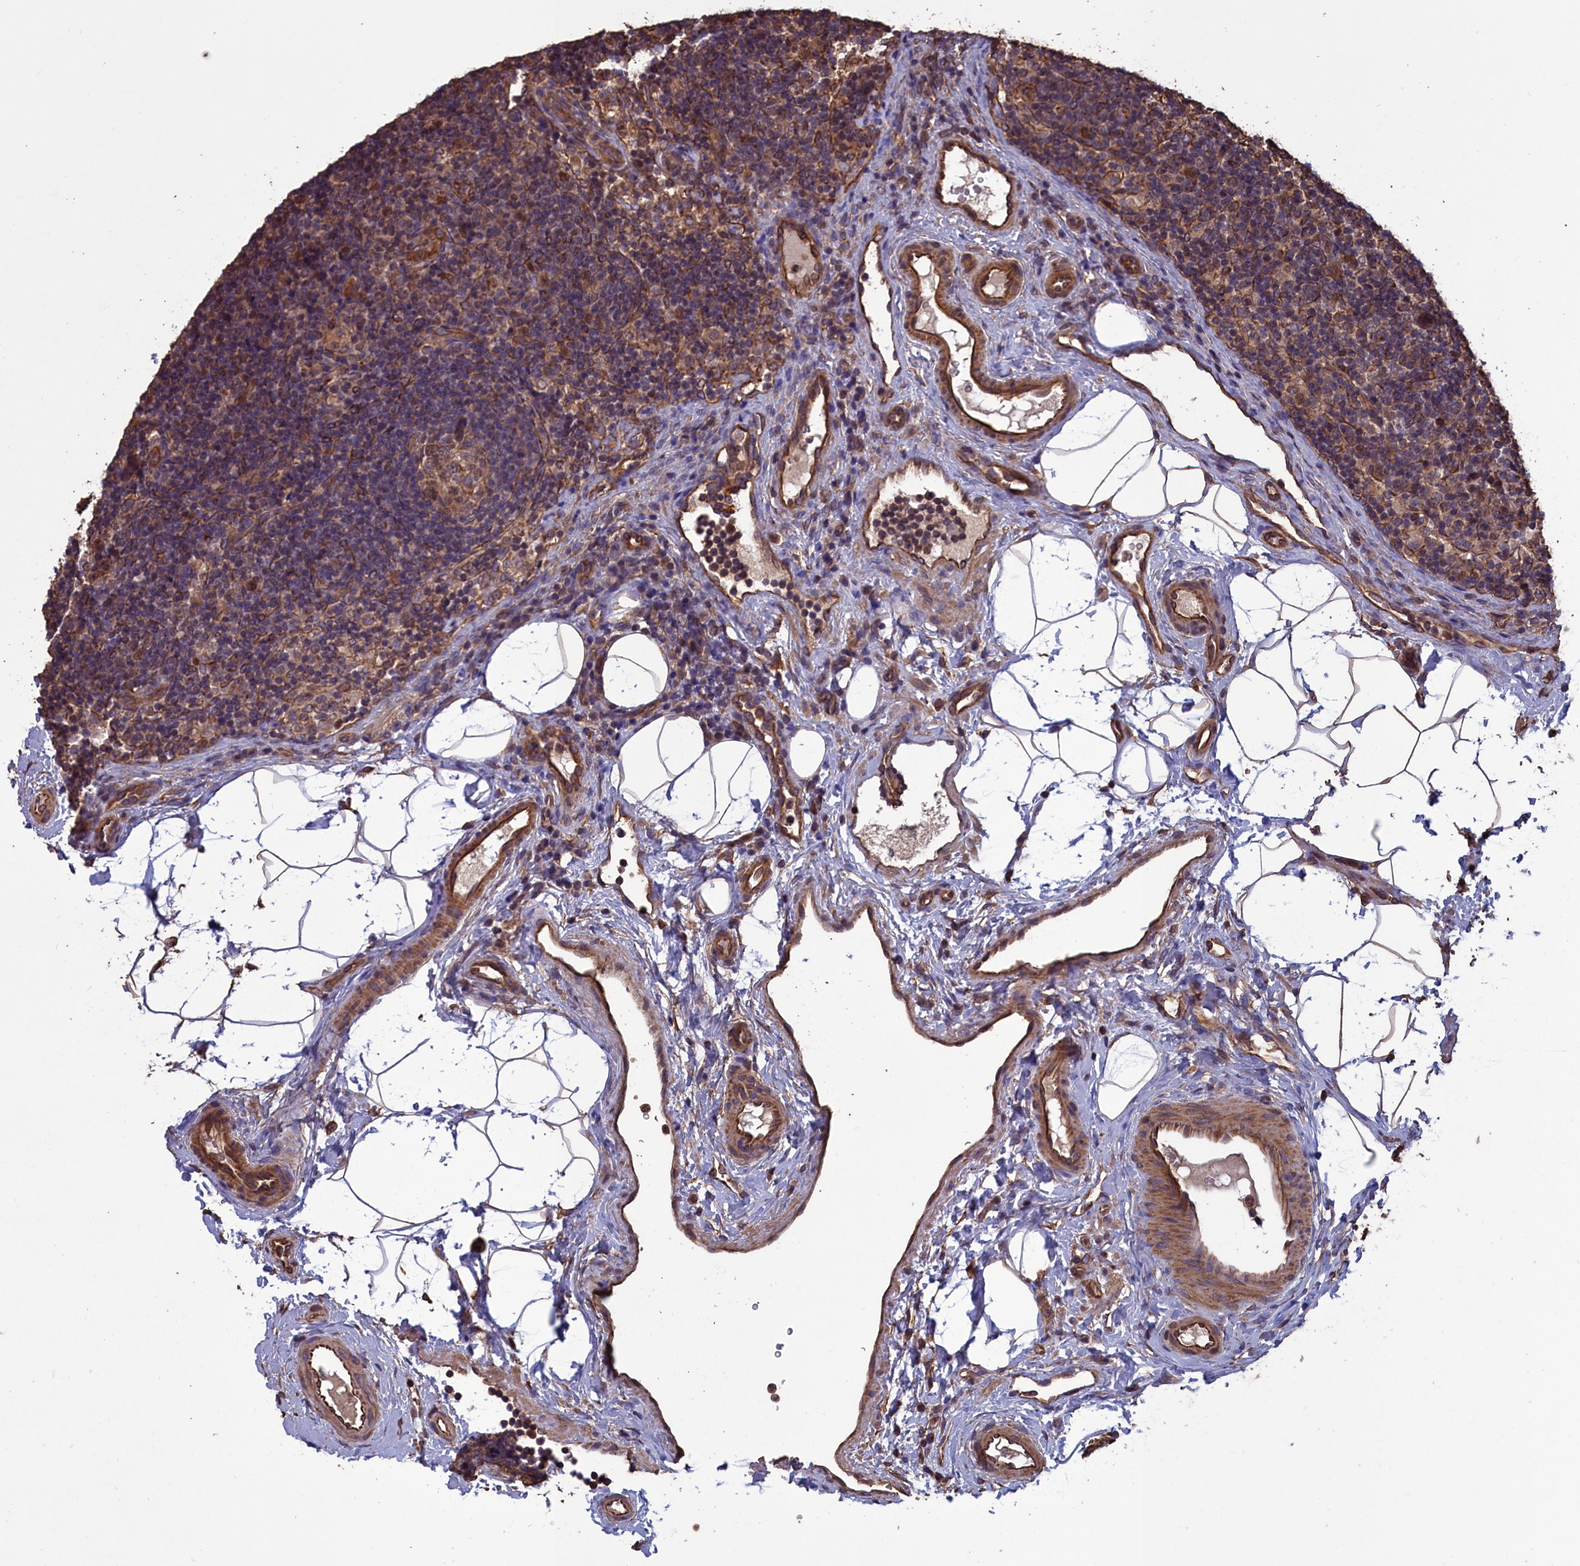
{"staining": {"intensity": "moderate", "quantity": "25%-75%", "location": "nuclear"}, "tissue": "lymph node", "cell_type": "Germinal center cells", "image_type": "normal", "snomed": [{"axis": "morphology", "description": "Normal tissue, NOS"}, {"axis": "topography", "description": "Lymph node"}], "caption": "Normal lymph node demonstrates moderate nuclear positivity in approximately 25%-75% of germinal center cells (Brightfield microscopy of DAB IHC at high magnification)..", "gene": "DAPK3", "patient": {"sex": "female", "age": 22}}